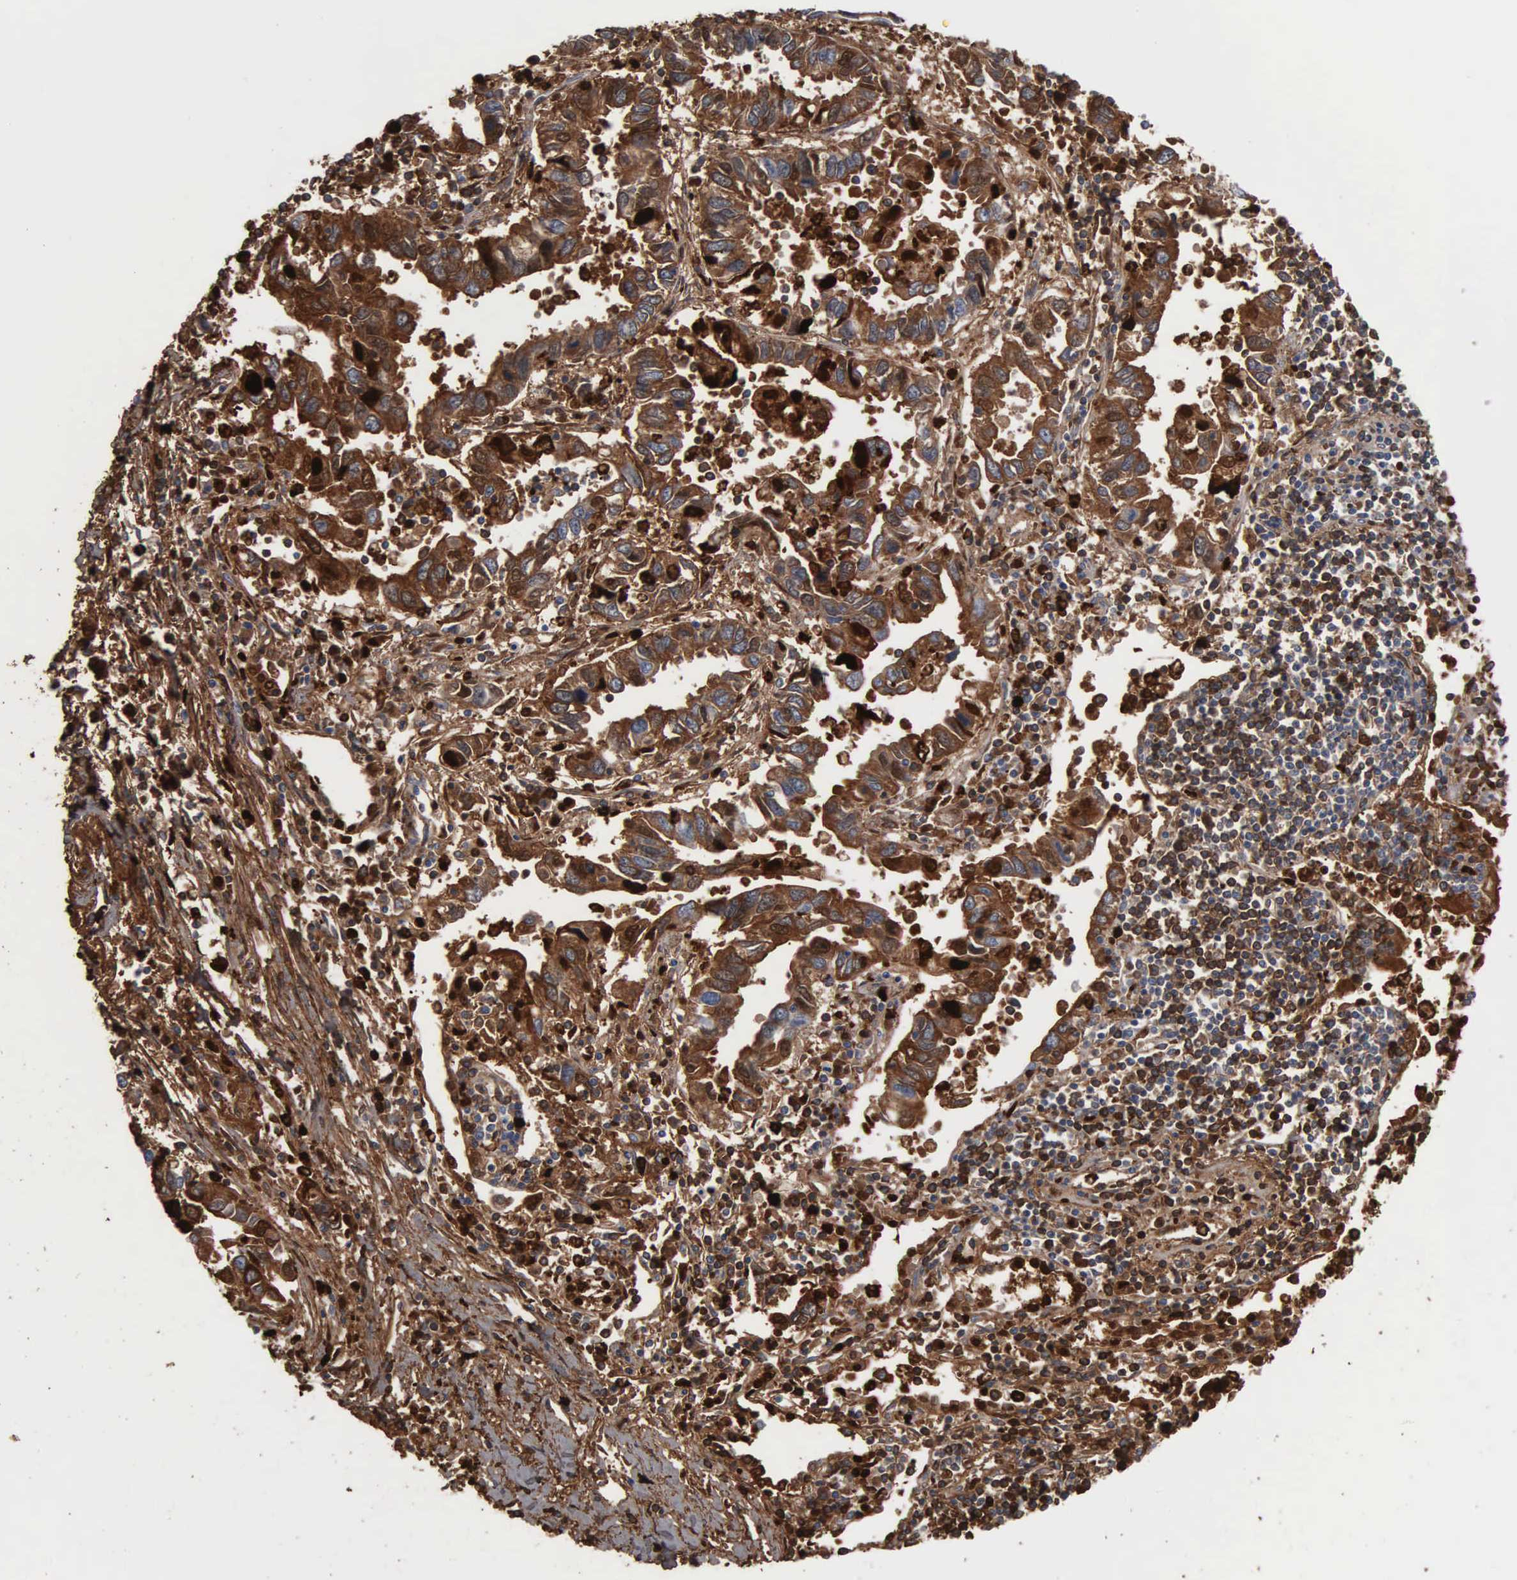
{"staining": {"intensity": "strong", "quantity": "25%-75%", "location": "cytoplasmic/membranous"}, "tissue": "lung cancer", "cell_type": "Tumor cells", "image_type": "cancer", "snomed": [{"axis": "morphology", "description": "Adenocarcinoma, NOS"}, {"axis": "topography", "description": "Lung"}], "caption": "This is an image of IHC staining of adenocarcinoma (lung), which shows strong expression in the cytoplasmic/membranous of tumor cells.", "gene": "FN1", "patient": {"sex": "male", "age": 48}}